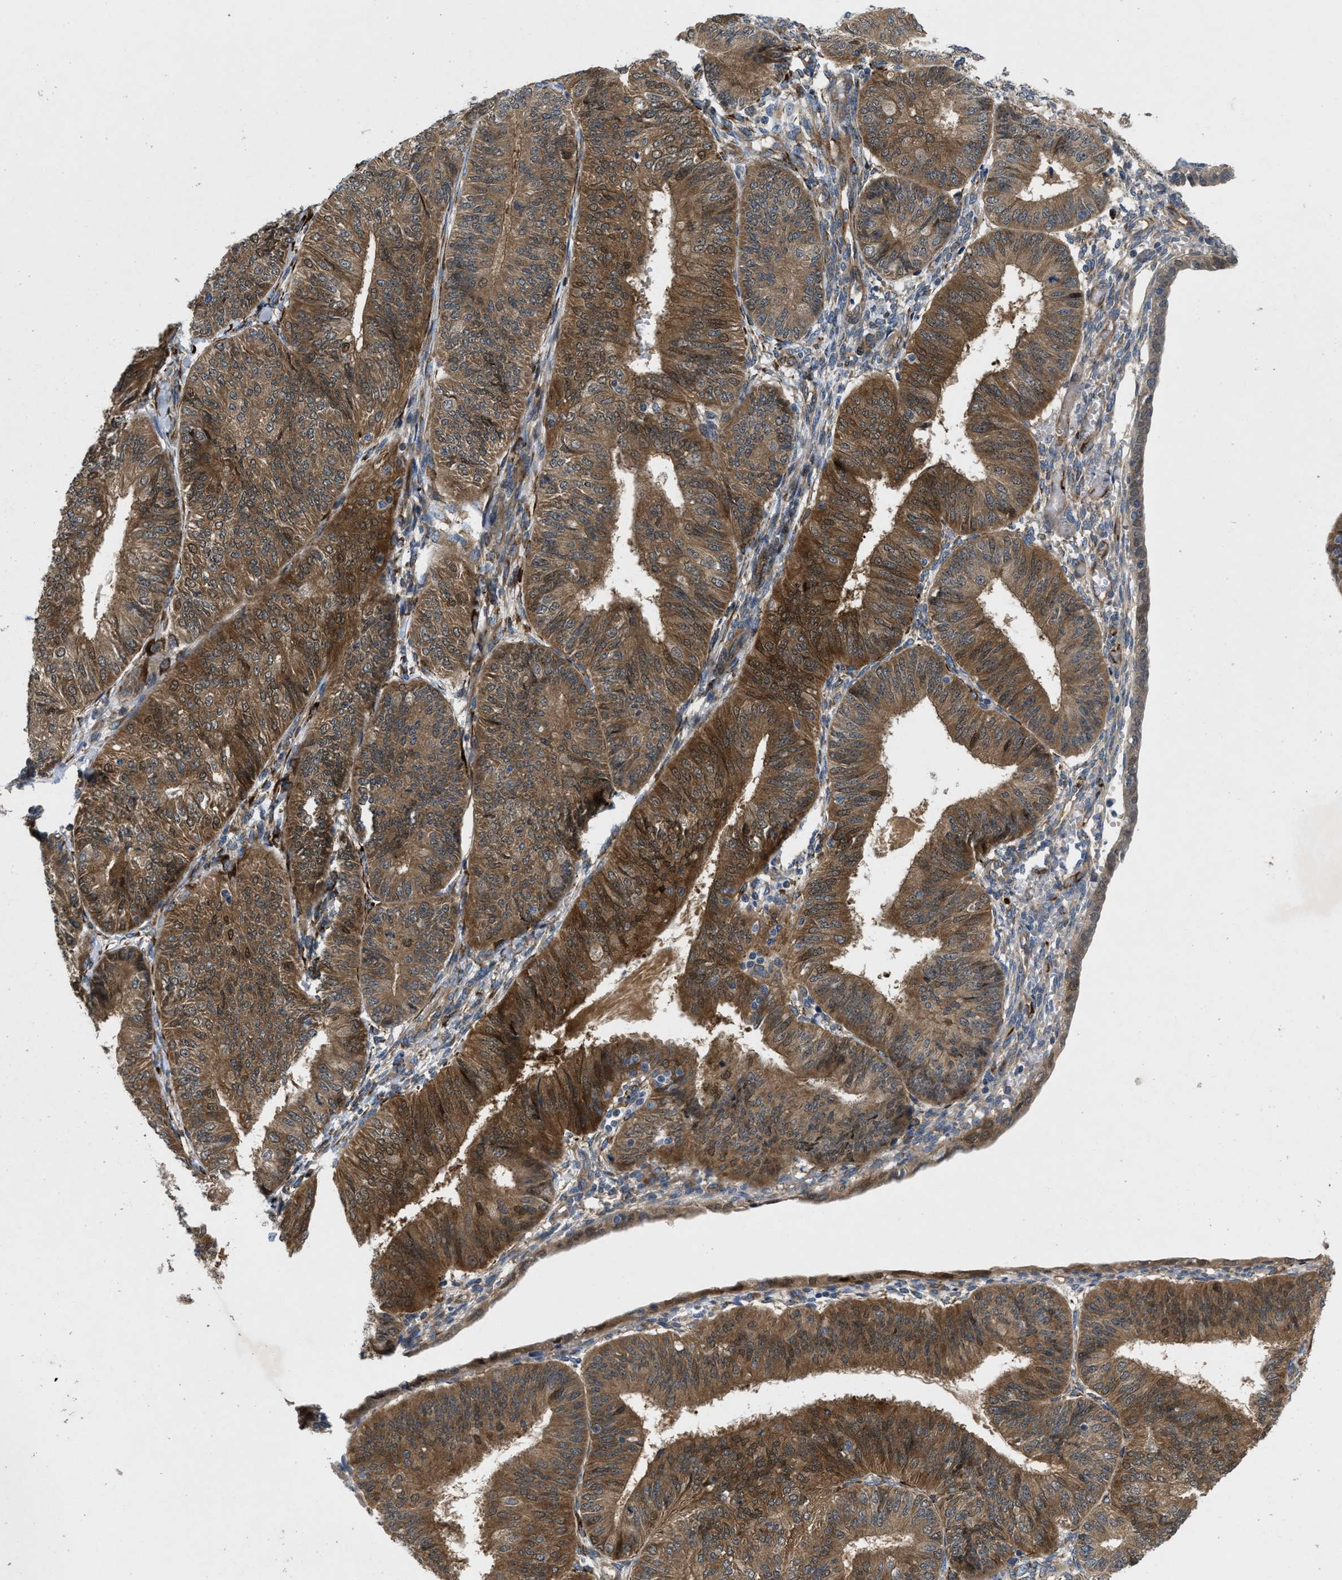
{"staining": {"intensity": "strong", "quantity": ">75%", "location": "cytoplasmic/membranous"}, "tissue": "endometrial cancer", "cell_type": "Tumor cells", "image_type": "cancer", "snomed": [{"axis": "morphology", "description": "Adenocarcinoma, NOS"}, {"axis": "topography", "description": "Endometrium"}], "caption": "Immunohistochemistry (IHC) staining of adenocarcinoma (endometrial), which exhibits high levels of strong cytoplasmic/membranous positivity in about >75% of tumor cells indicating strong cytoplasmic/membranous protein positivity. The staining was performed using DAB (brown) for protein detection and nuclei were counterstained in hematoxylin (blue).", "gene": "HSPA12B", "patient": {"sex": "female", "age": 58}}